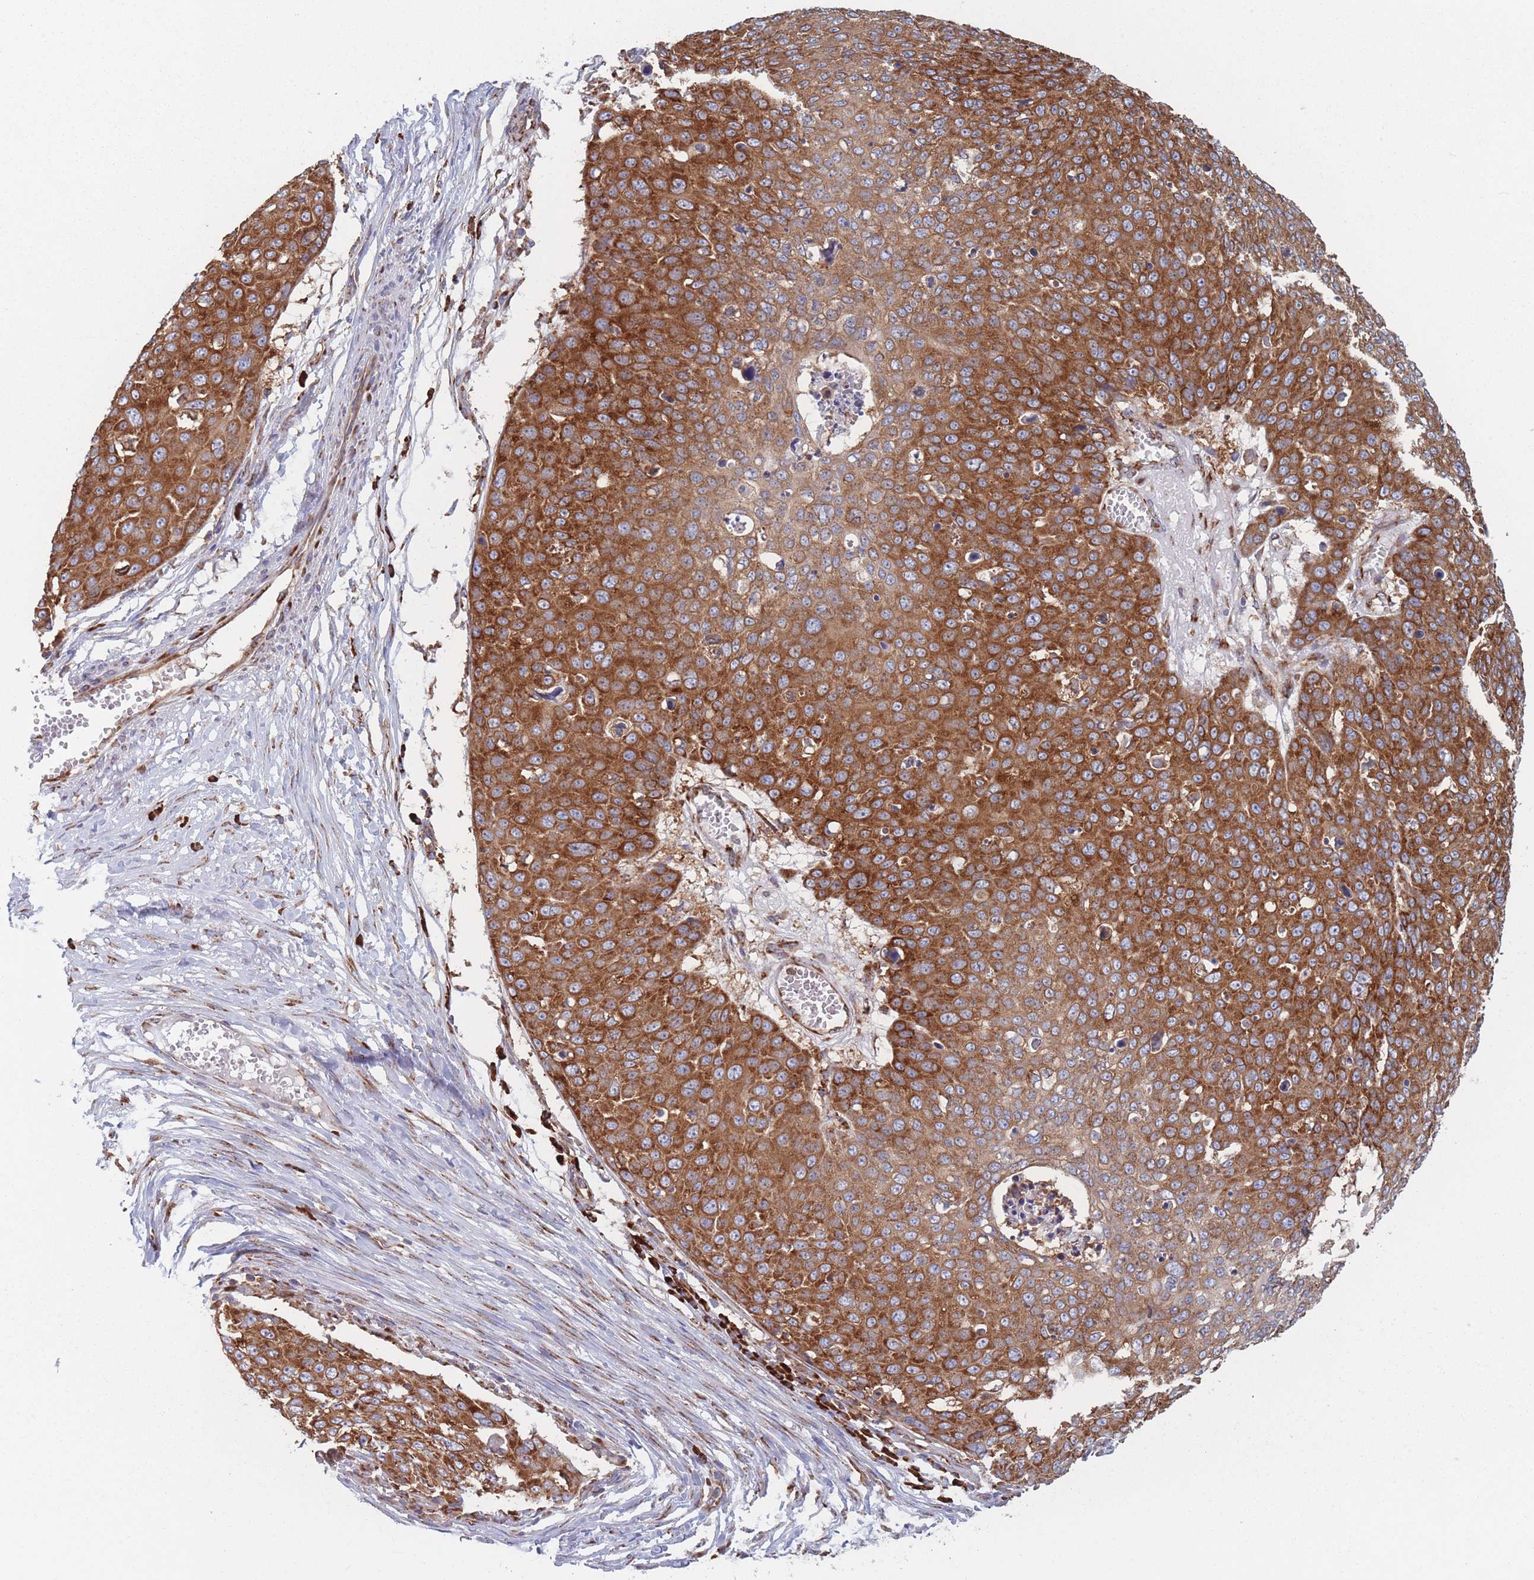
{"staining": {"intensity": "strong", "quantity": ">75%", "location": "cytoplasmic/membranous"}, "tissue": "skin cancer", "cell_type": "Tumor cells", "image_type": "cancer", "snomed": [{"axis": "morphology", "description": "Squamous cell carcinoma, NOS"}, {"axis": "topography", "description": "Skin"}], "caption": "The micrograph demonstrates a brown stain indicating the presence of a protein in the cytoplasmic/membranous of tumor cells in skin cancer (squamous cell carcinoma).", "gene": "EEF1B2", "patient": {"sex": "male", "age": 71}}